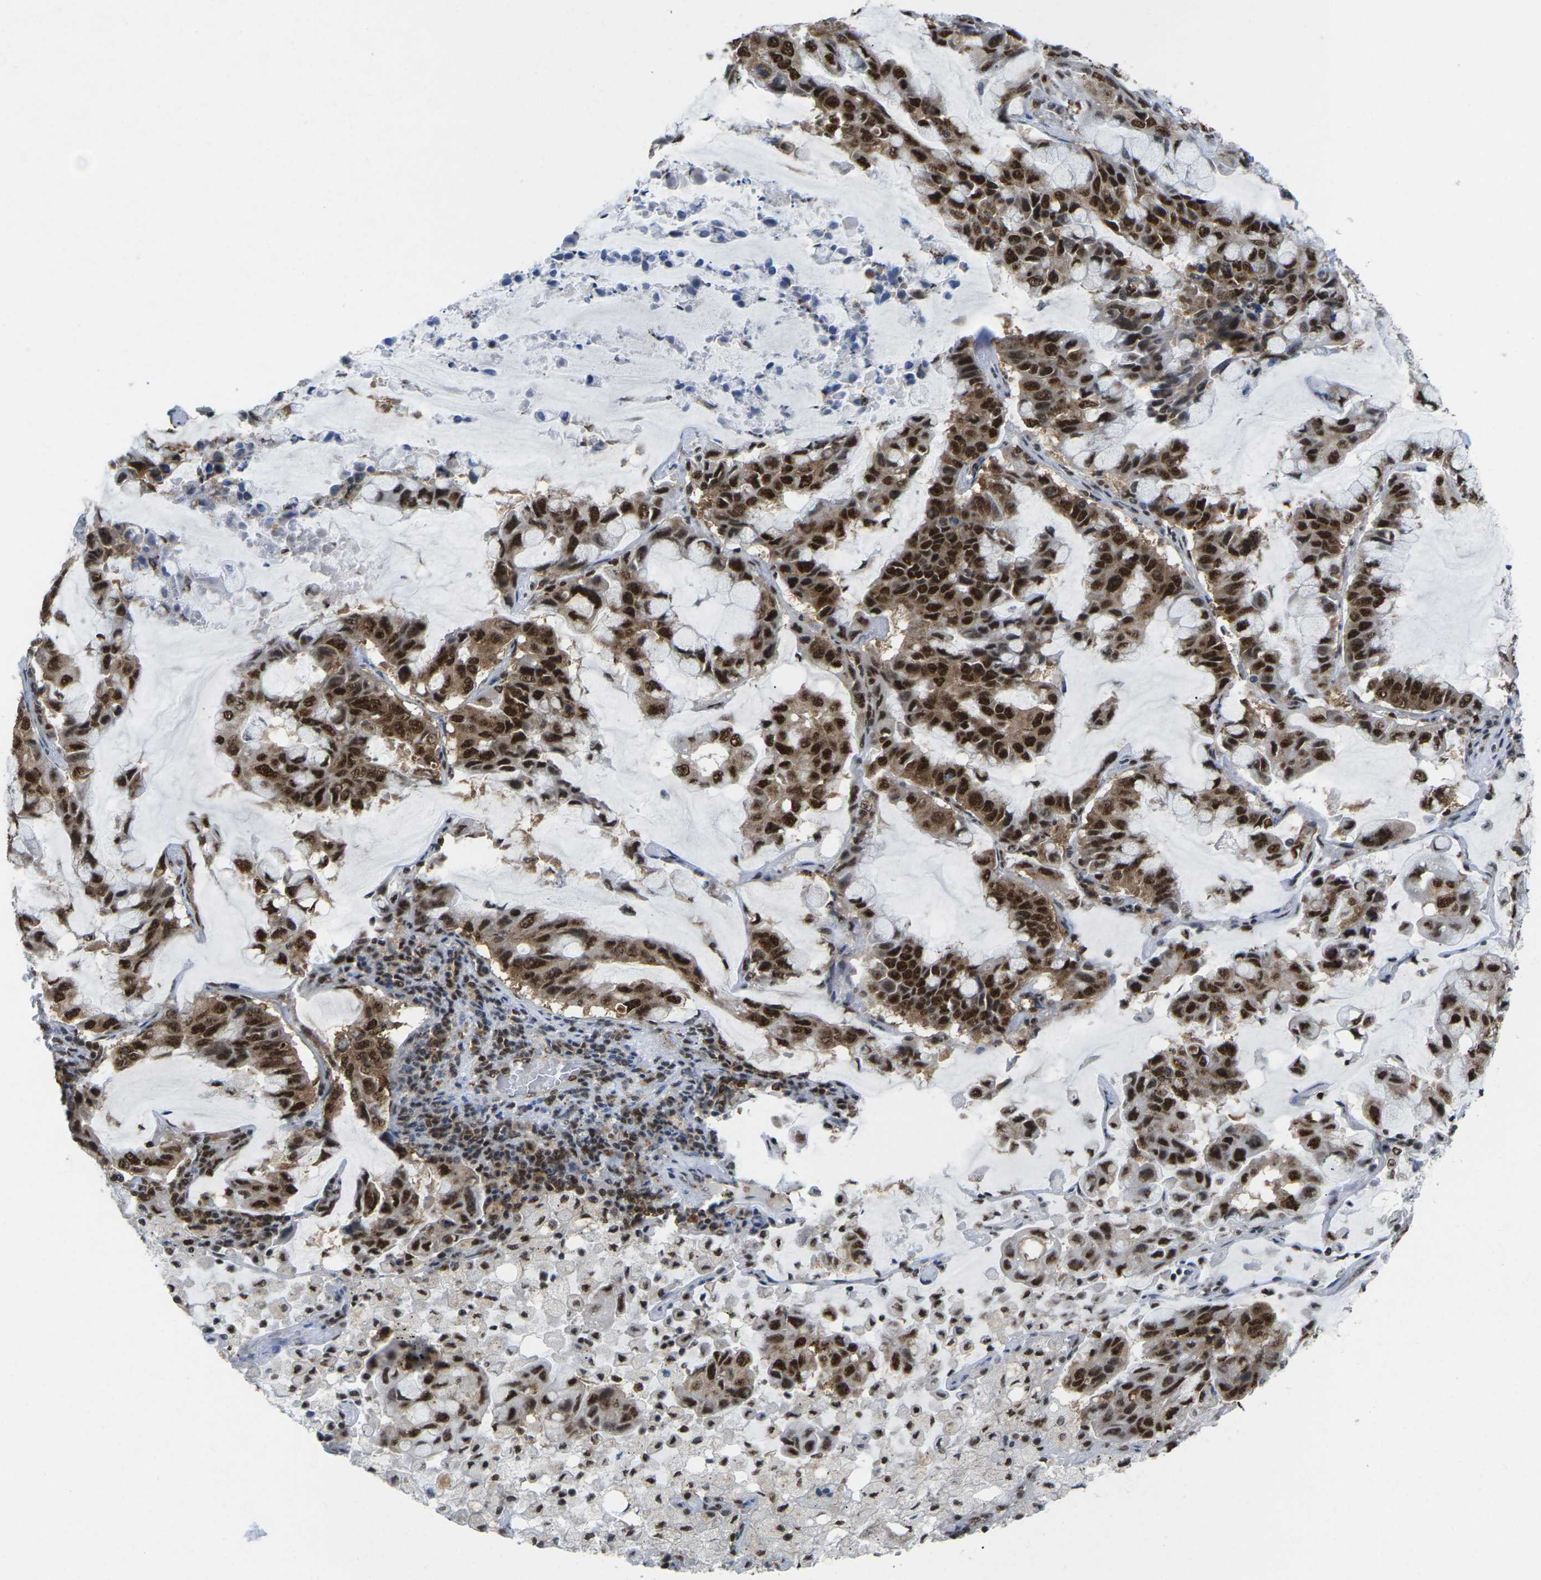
{"staining": {"intensity": "strong", "quantity": ">75%", "location": "cytoplasmic/membranous,nuclear"}, "tissue": "lung cancer", "cell_type": "Tumor cells", "image_type": "cancer", "snomed": [{"axis": "morphology", "description": "Adenocarcinoma, NOS"}, {"axis": "topography", "description": "Lung"}], "caption": "Protein staining of adenocarcinoma (lung) tissue displays strong cytoplasmic/membranous and nuclear expression in approximately >75% of tumor cells. (DAB = brown stain, brightfield microscopy at high magnification).", "gene": "MAGOH", "patient": {"sex": "male", "age": 64}}